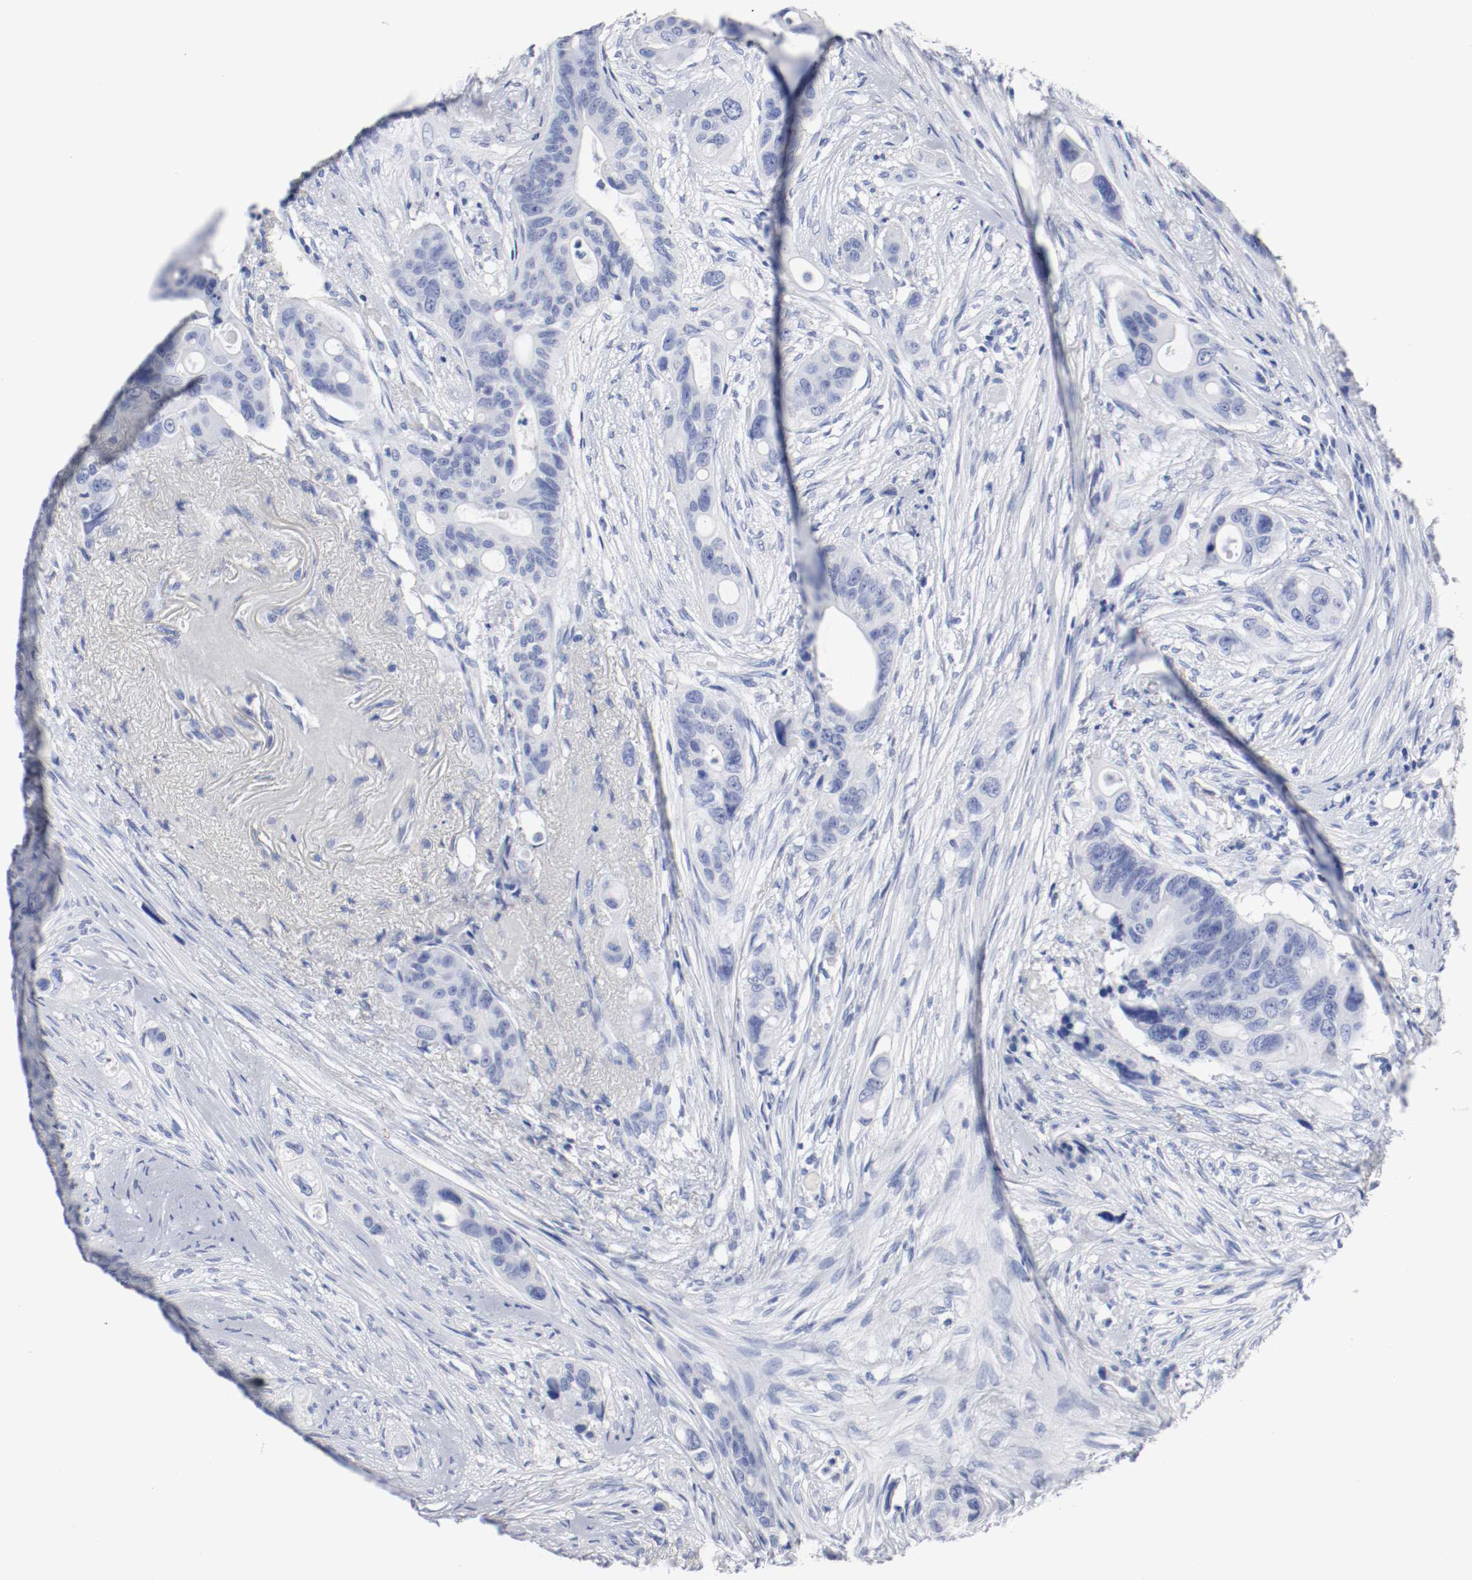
{"staining": {"intensity": "negative", "quantity": "none", "location": "none"}, "tissue": "colorectal cancer", "cell_type": "Tumor cells", "image_type": "cancer", "snomed": [{"axis": "morphology", "description": "Adenocarcinoma, NOS"}, {"axis": "topography", "description": "Colon"}], "caption": "There is no significant expression in tumor cells of colorectal adenocarcinoma. (DAB (3,3'-diaminobenzidine) immunohistochemistry (IHC) with hematoxylin counter stain).", "gene": "GAD1", "patient": {"sex": "female", "age": 57}}